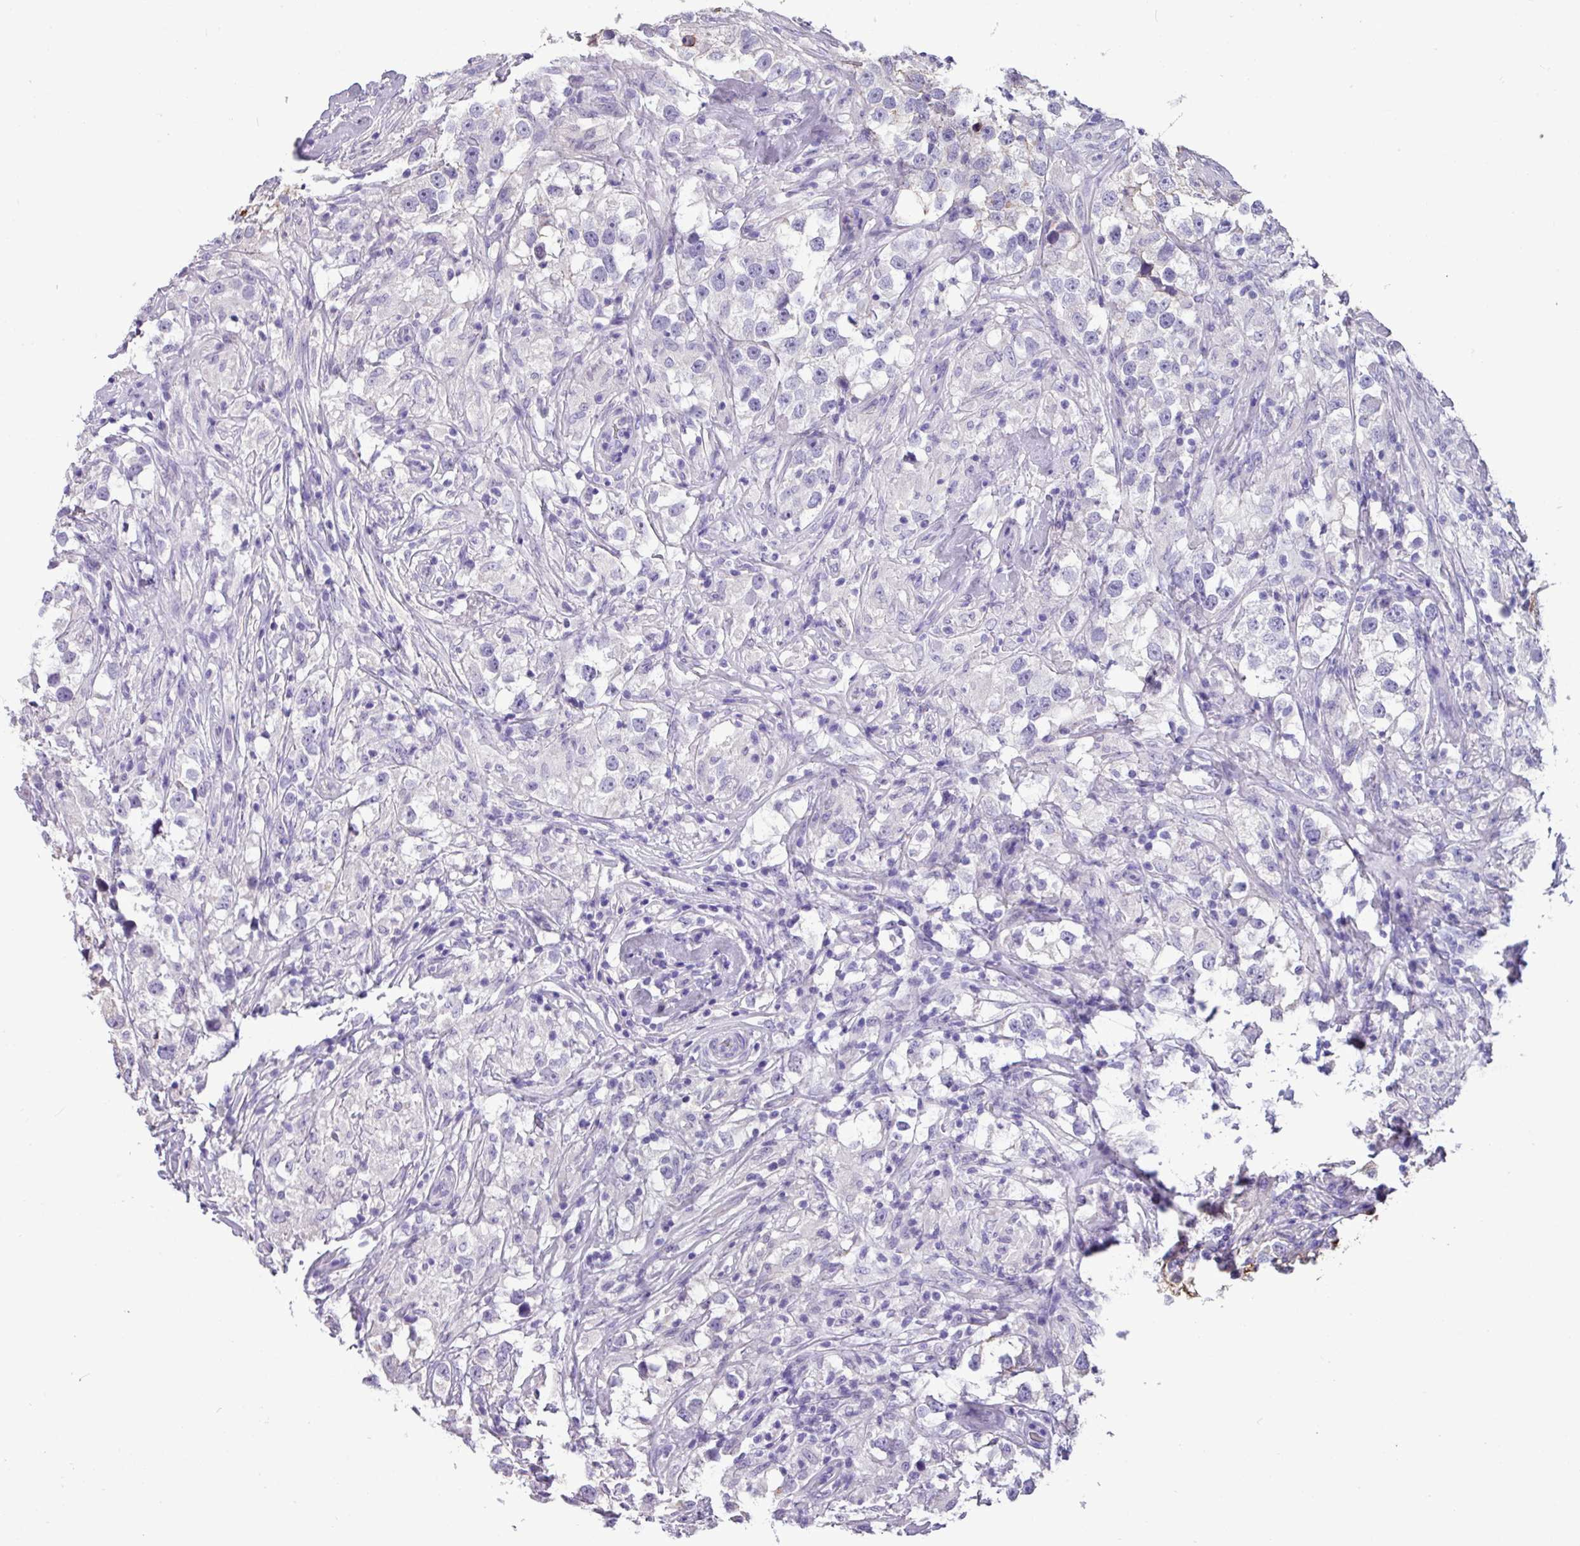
{"staining": {"intensity": "negative", "quantity": "none", "location": "none"}, "tissue": "stomach cancer", "cell_type": "Tumor cells", "image_type": "cancer", "snomed": [{"axis": "morphology", "description": "Adenocarcinoma, NOS"}, {"axis": "topography", "description": "Stomach"}], "caption": "Tumor cells show no significant protein staining in stomach adenocarcinoma.", "gene": "EPCAM", "patient": {"sex": "female", "age": 60}}